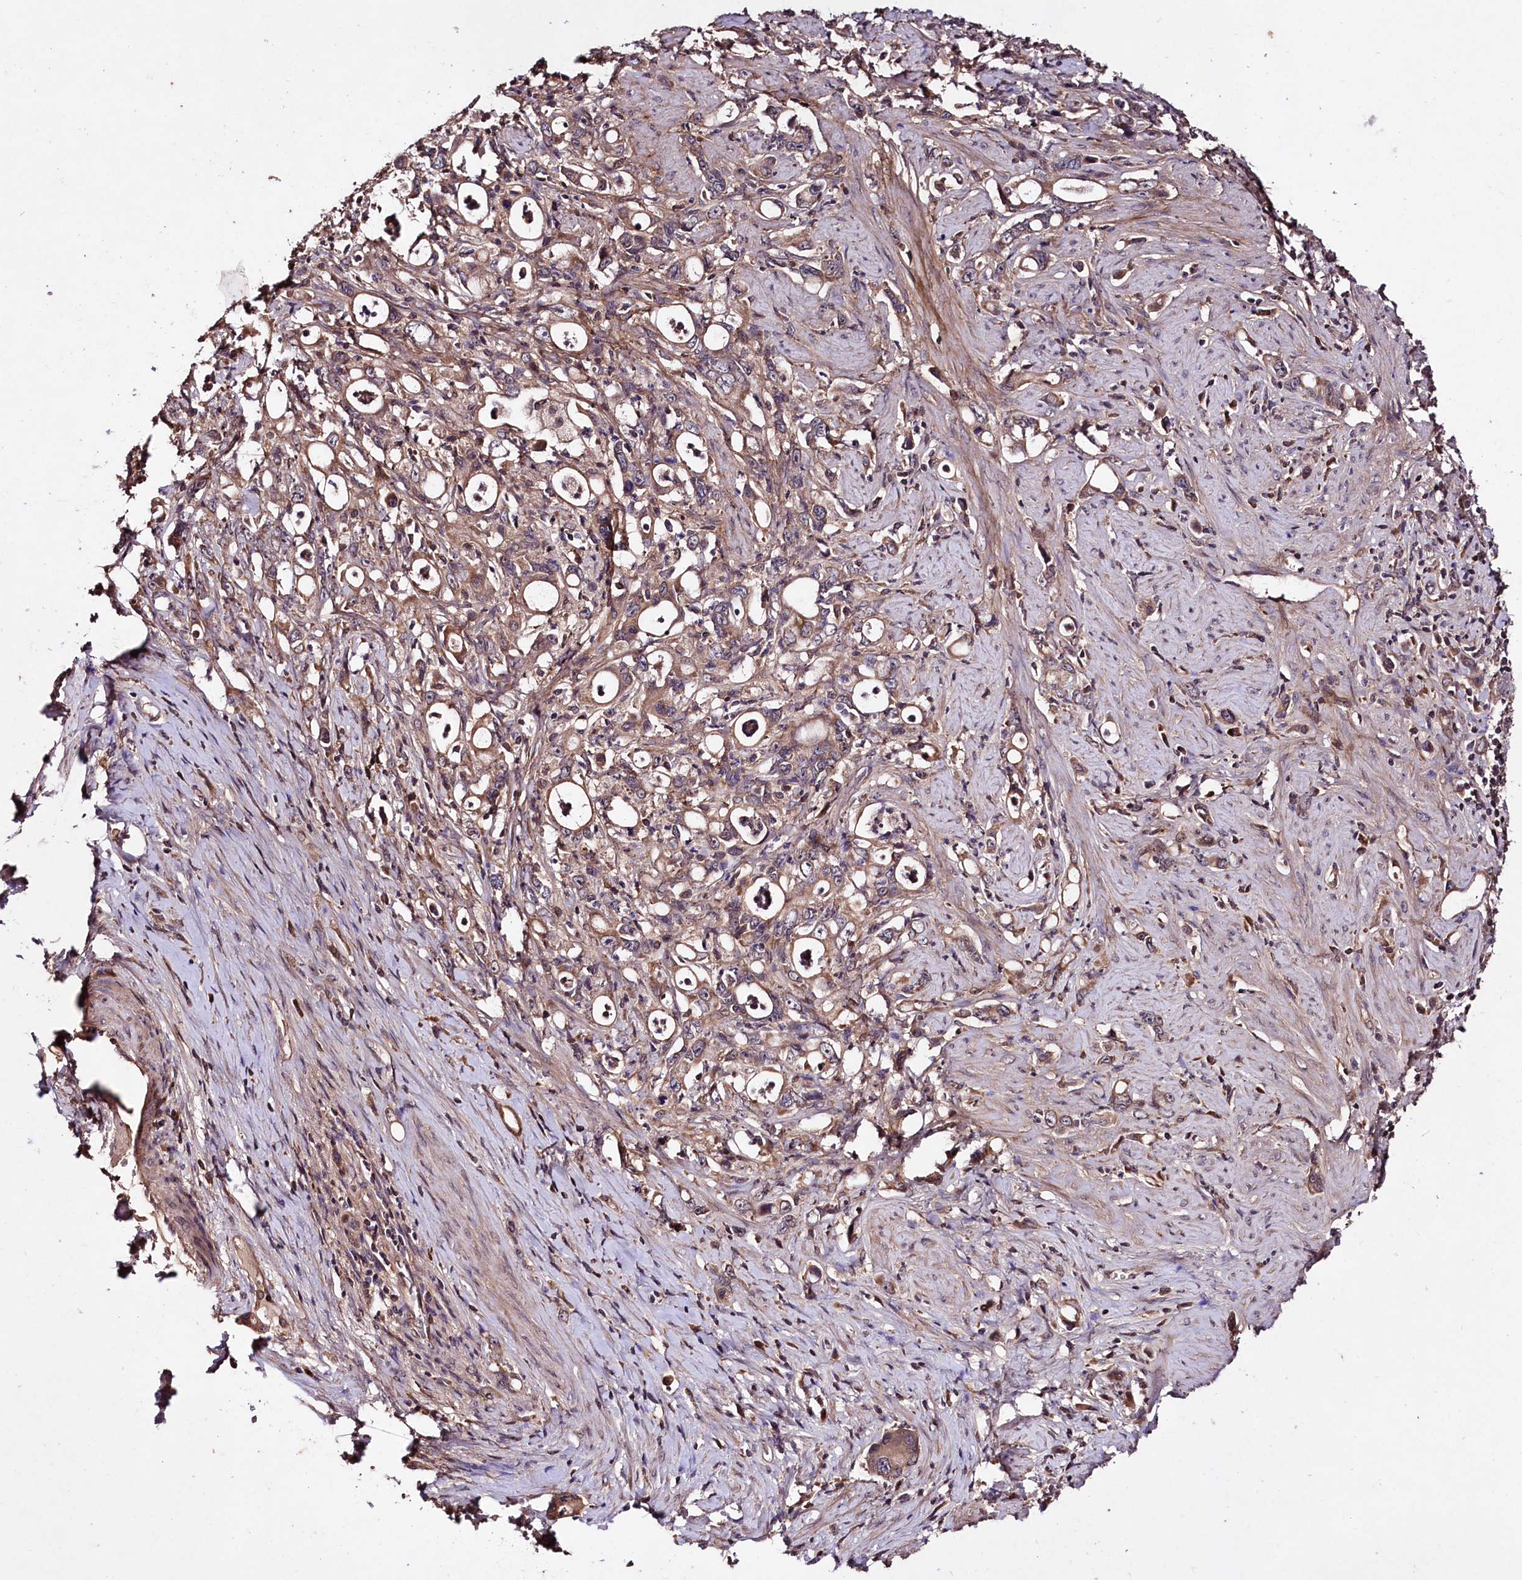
{"staining": {"intensity": "moderate", "quantity": ">75%", "location": "cytoplasmic/membranous"}, "tissue": "stomach cancer", "cell_type": "Tumor cells", "image_type": "cancer", "snomed": [{"axis": "morphology", "description": "Adenocarcinoma, NOS"}, {"axis": "topography", "description": "Stomach, lower"}], "caption": "Protein staining displays moderate cytoplasmic/membranous staining in approximately >75% of tumor cells in stomach cancer. The staining was performed using DAB to visualize the protein expression in brown, while the nuclei were stained in blue with hematoxylin (Magnification: 20x).", "gene": "TNPO3", "patient": {"sex": "female", "age": 43}}